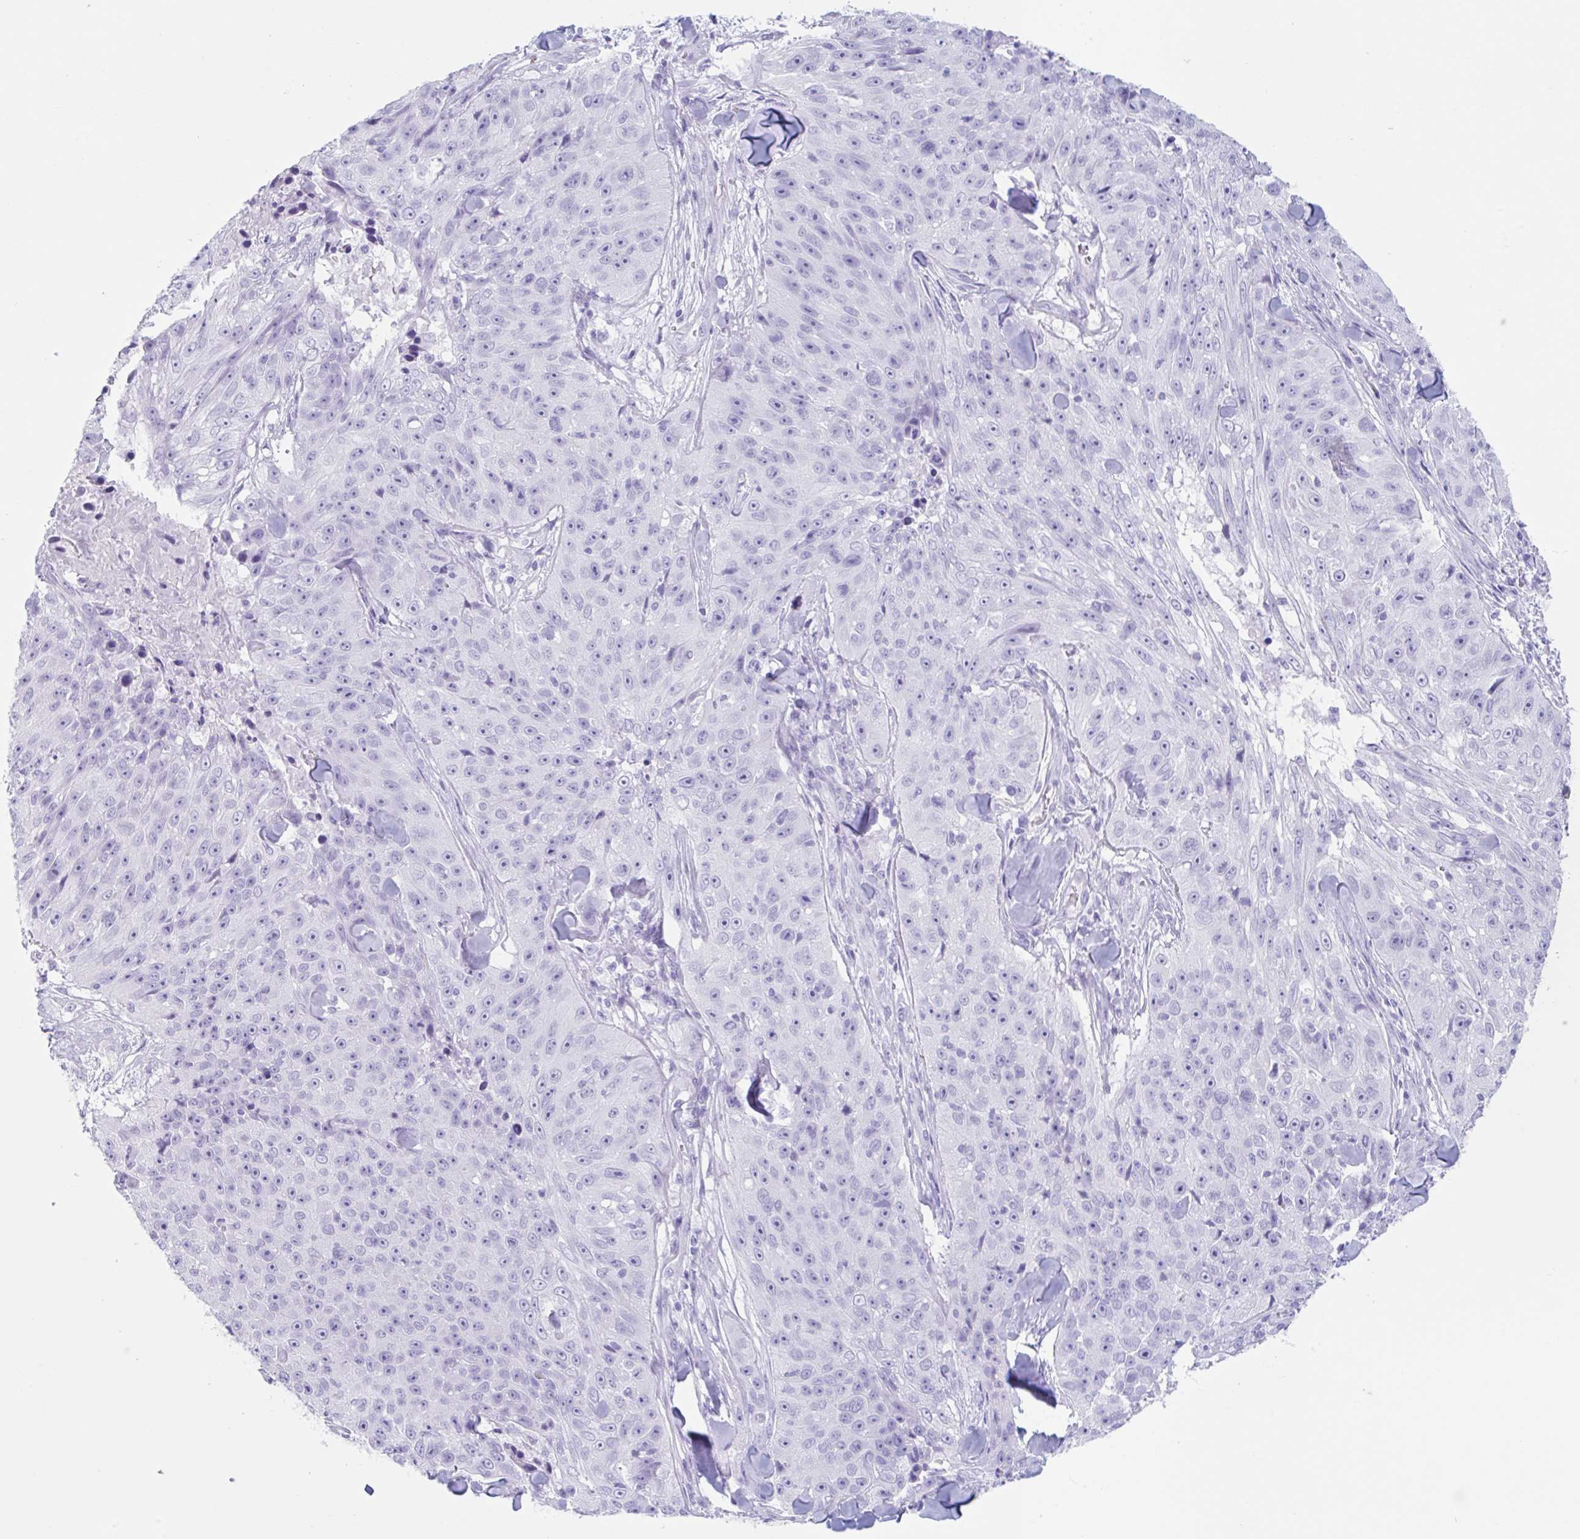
{"staining": {"intensity": "negative", "quantity": "none", "location": "none"}, "tissue": "skin cancer", "cell_type": "Tumor cells", "image_type": "cancer", "snomed": [{"axis": "morphology", "description": "Squamous cell carcinoma, NOS"}, {"axis": "topography", "description": "Skin"}], "caption": "Immunohistochemistry (IHC) of human skin cancer reveals no expression in tumor cells.", "gene": "TAS2R41", "patient": {"sex": "female", "age": 87}}